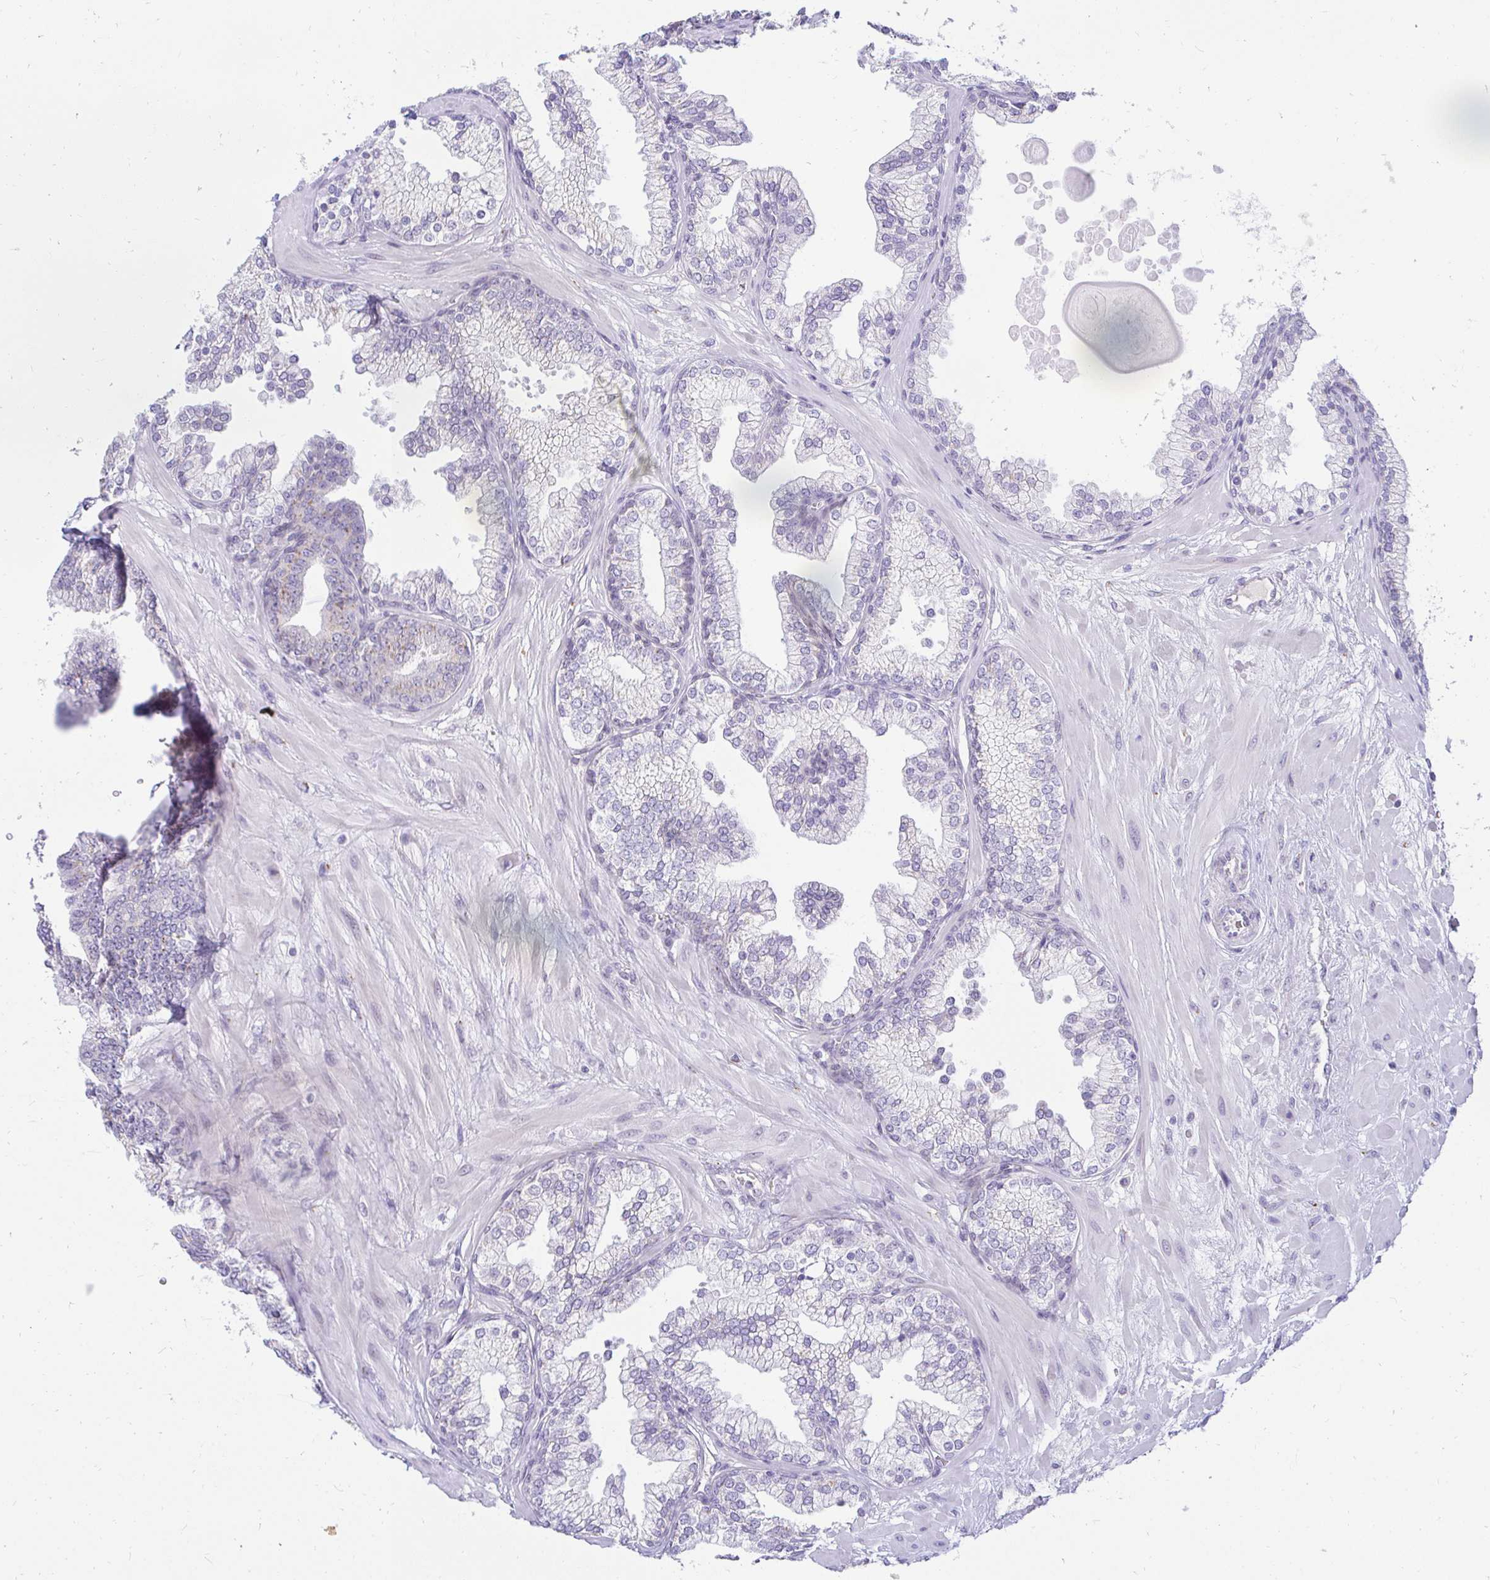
{"staining": {"intensity": "negative", "quantity": "none", "location": "none"}, "tissue": "prostate", "cell_type": "Glandular cells", "image_type": "normal", "snomed": [{"axis": "morphology", "description": "Normal tissue, NOS"}, {"axis": "topography", "description": "Prostate"}, {"axis": "topography", "description": "Peripheral nerve tissue"}], "caption": "The histopathology image reveals no staining of glandular cells in normal prostate.", "gene": "OR51D1", "patient": {"sex": "male", "age": 61}}